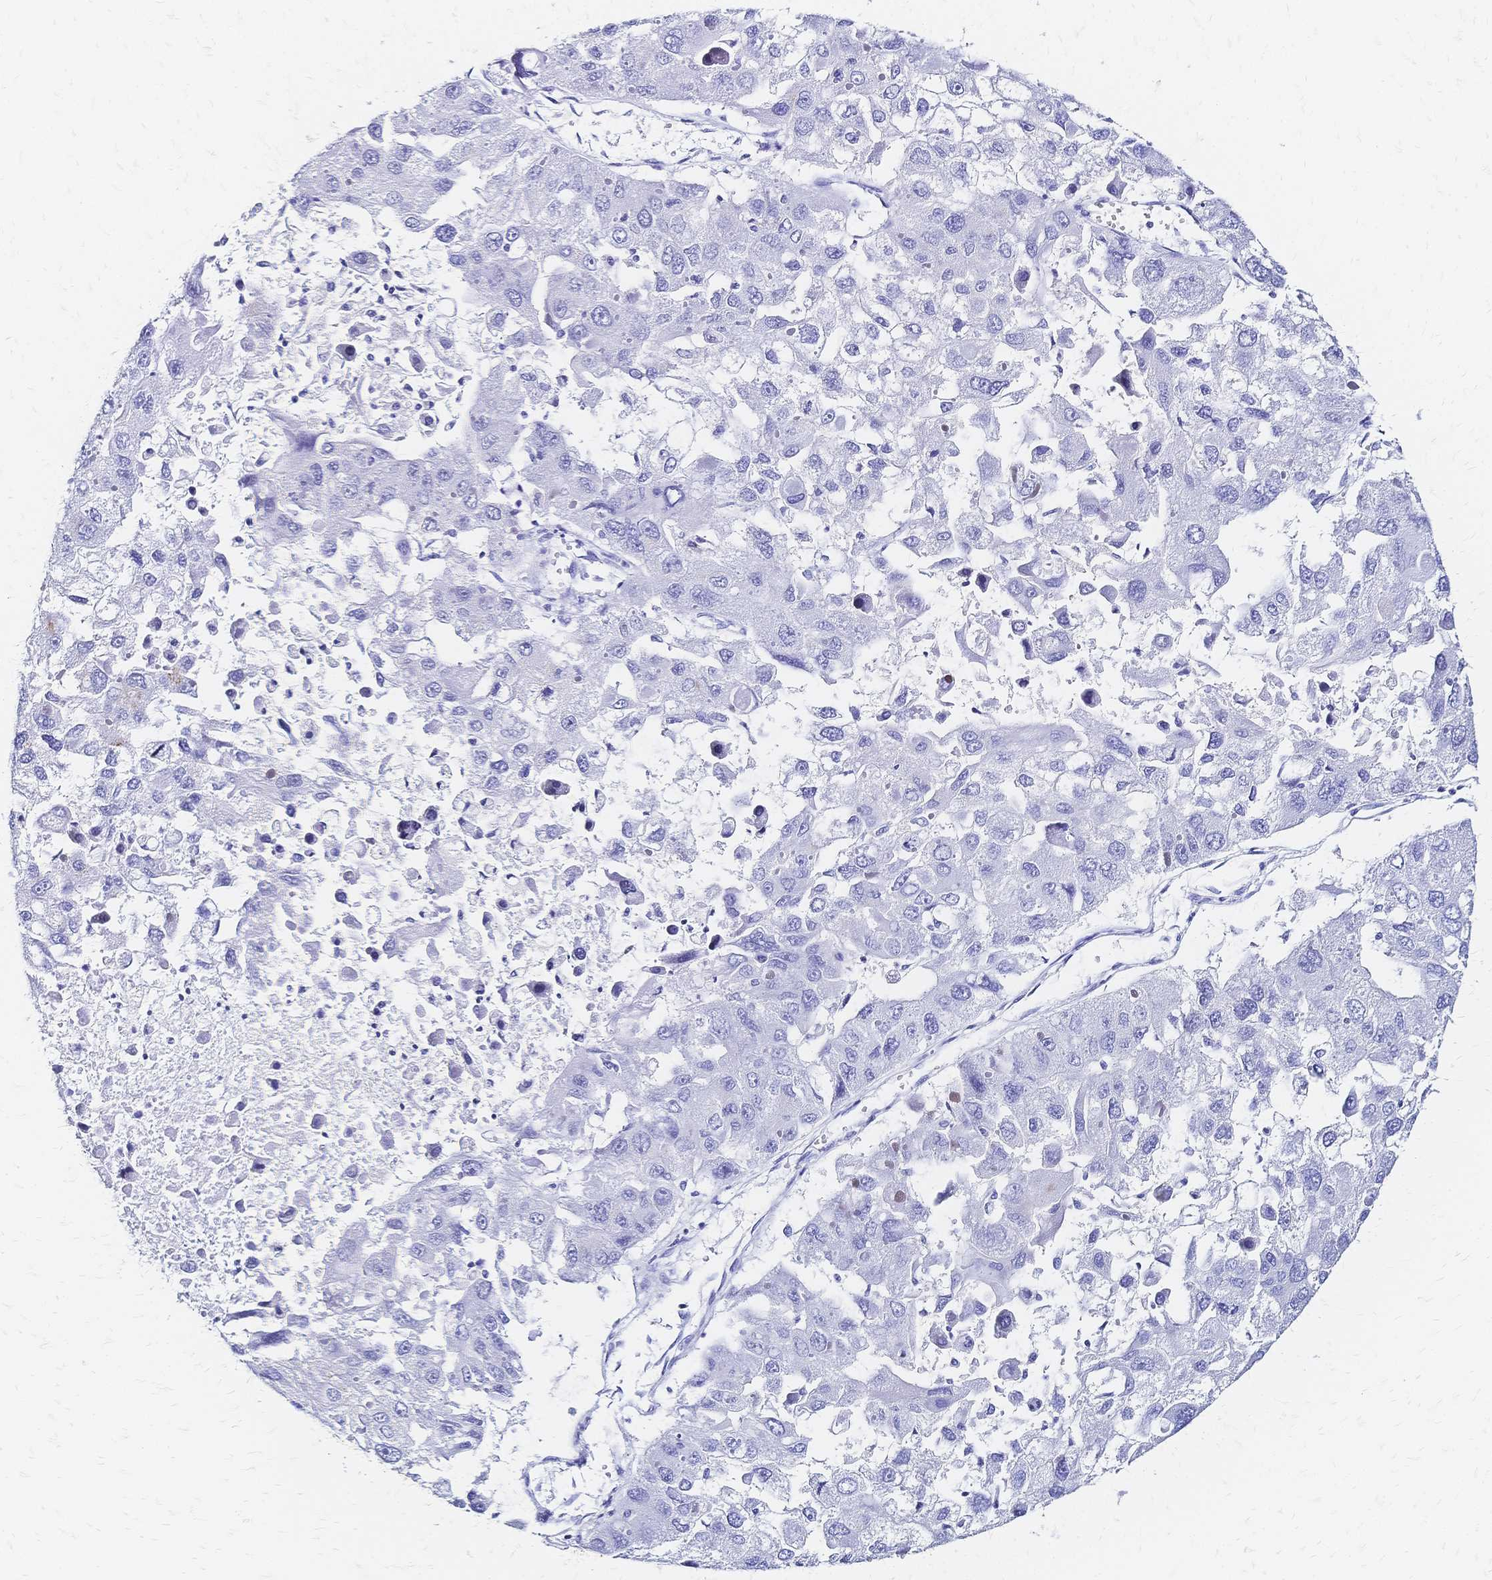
{"staining": {"intensity": "negative", "quantity": "none", "location": "none"}, "tissue": "liver cancer", "cell_type": "Tumor cells", "image_type": "cancer", "snomed": [{"axis": "morphology", "description": "Carcinoma, Hepatocellular, NOS"}, {"axis": "topography", "description": "Liver"}], "caption": "This is an immunohistochemistry photomicrograph of human liver cancer (hepatocellular carcinoma). There is no expression in tumor cells.", "gene": "SLC5A1", "patient": {"sex": "female", "age": 41}}